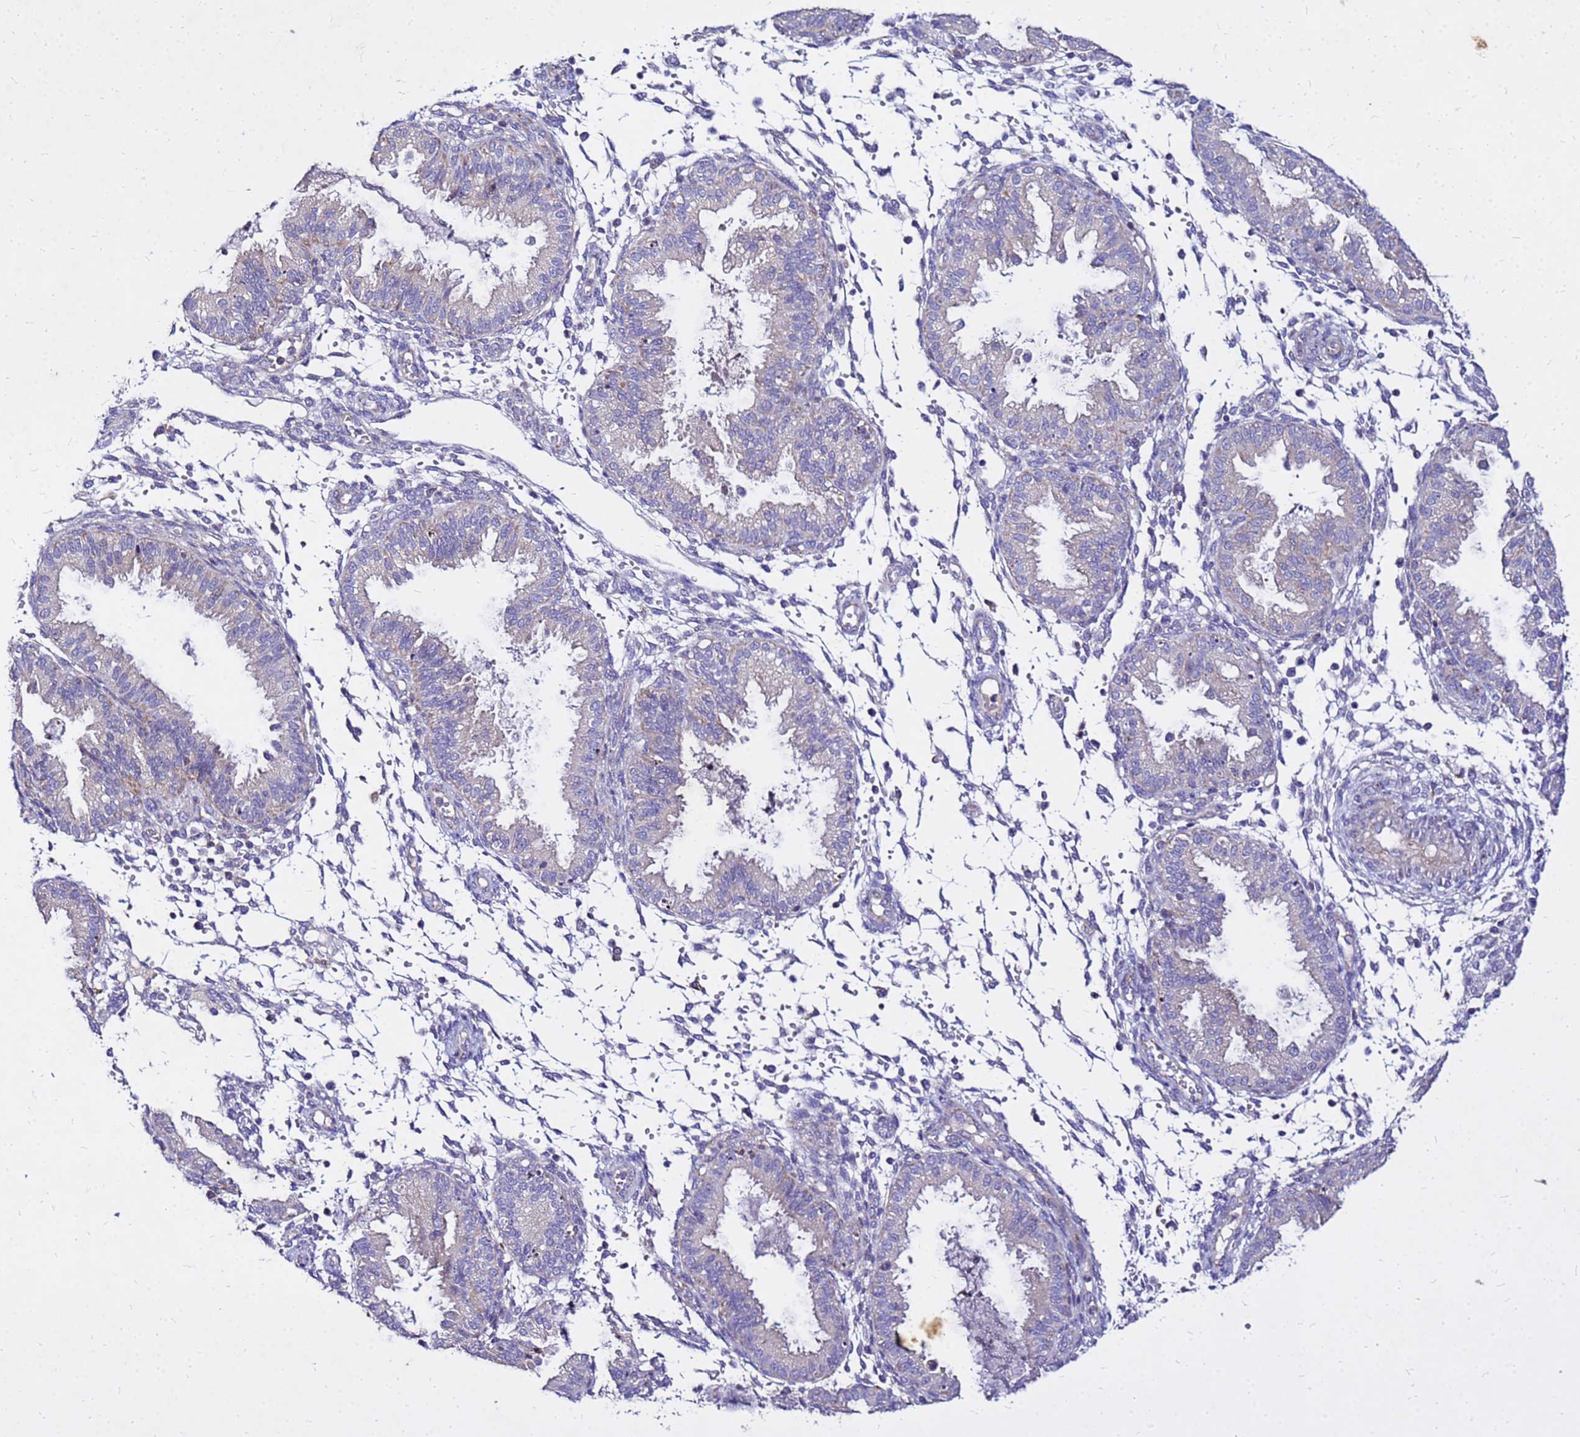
{"staining": {"intensity": "negative", "quantity": "none", "location": "none"}, "tissue": "endometrium", "cell_type": "Cells in endometrial stroma", "image_type": "normal", "snomed": [{"axis": "morphology", "description": "Normal tissue, NOS"}, {"axis": "topography", "description": "Endometrium"}], "caption": "This is an immunohistochemistry (IHC) photomicrograph of normal human endometrium. There is no expression in cells in endometrial stroma.", "gene": "COX14", "patient": {"sex": "female", "age": 33}}